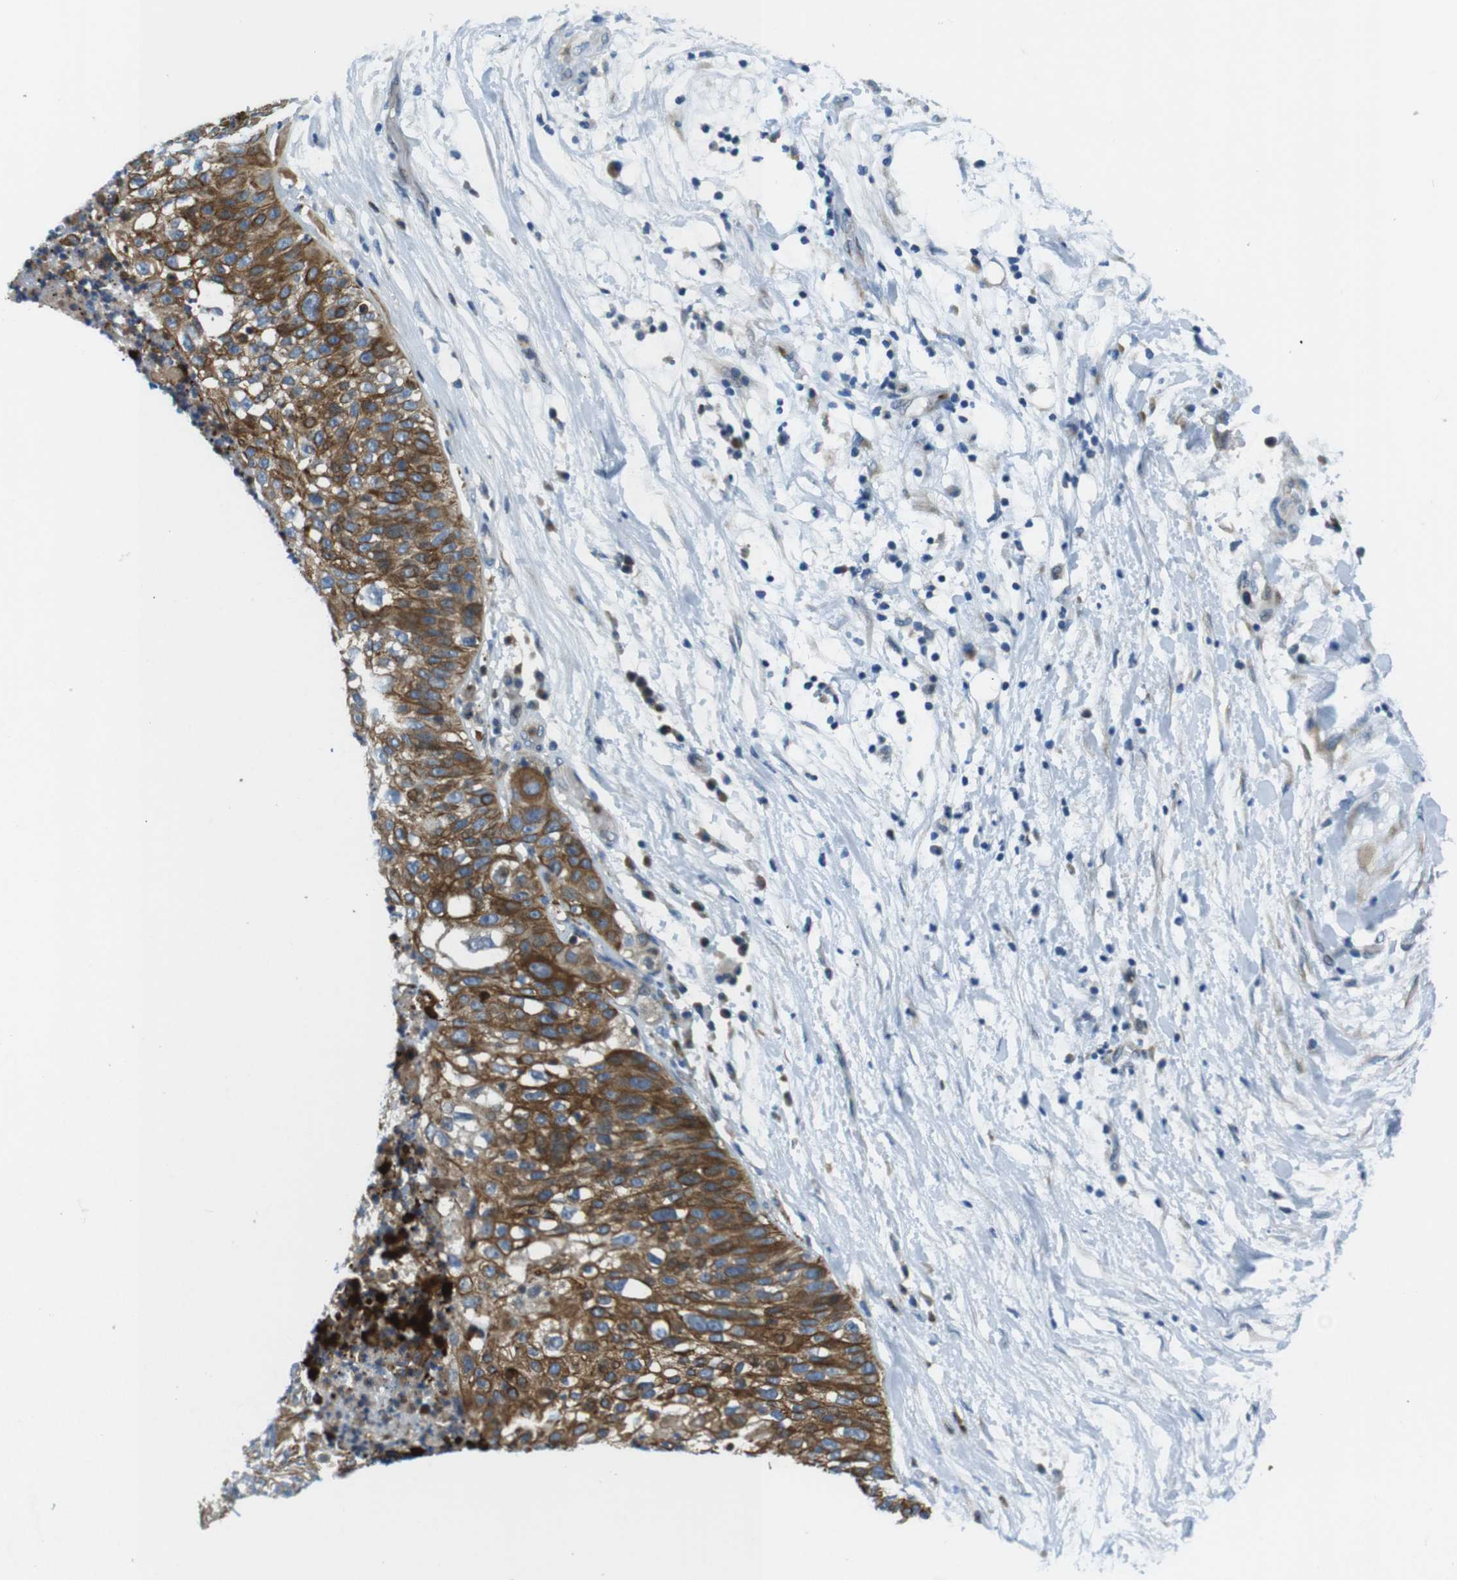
{"staining": {"intensity": "strong", "quantity": ">75%", "location": "cytoplasmic/membranous"}, "tissue": "lung cancer", "cell_type": "Tumor cells", "image_type": "cancer", "snomed": [{"axis": "morphology", "description": "Inflammation, NOS"}, {"axis": "morphology", "description": "Squamous cell carcinoma, NOS"}, {"axis": "topography", "description": "Lymph node"}, {"axis": "topography", "description": "Soft tissue"}, {"axis": "topography", "description": "Lung"}], "caption": "A photomicrograph of human lung cancer stained for a protein reveals strong cytoplasmic/membranous brown staining in tumor cells. Using DAB (3,3'-diaminobenzidine) (brown) and hematoxylin (blue) stains, captured at high magnification using brightfield microscopy.", "gene": "ZDHHC3", "patient": {"sex": "male", "age": 66}}